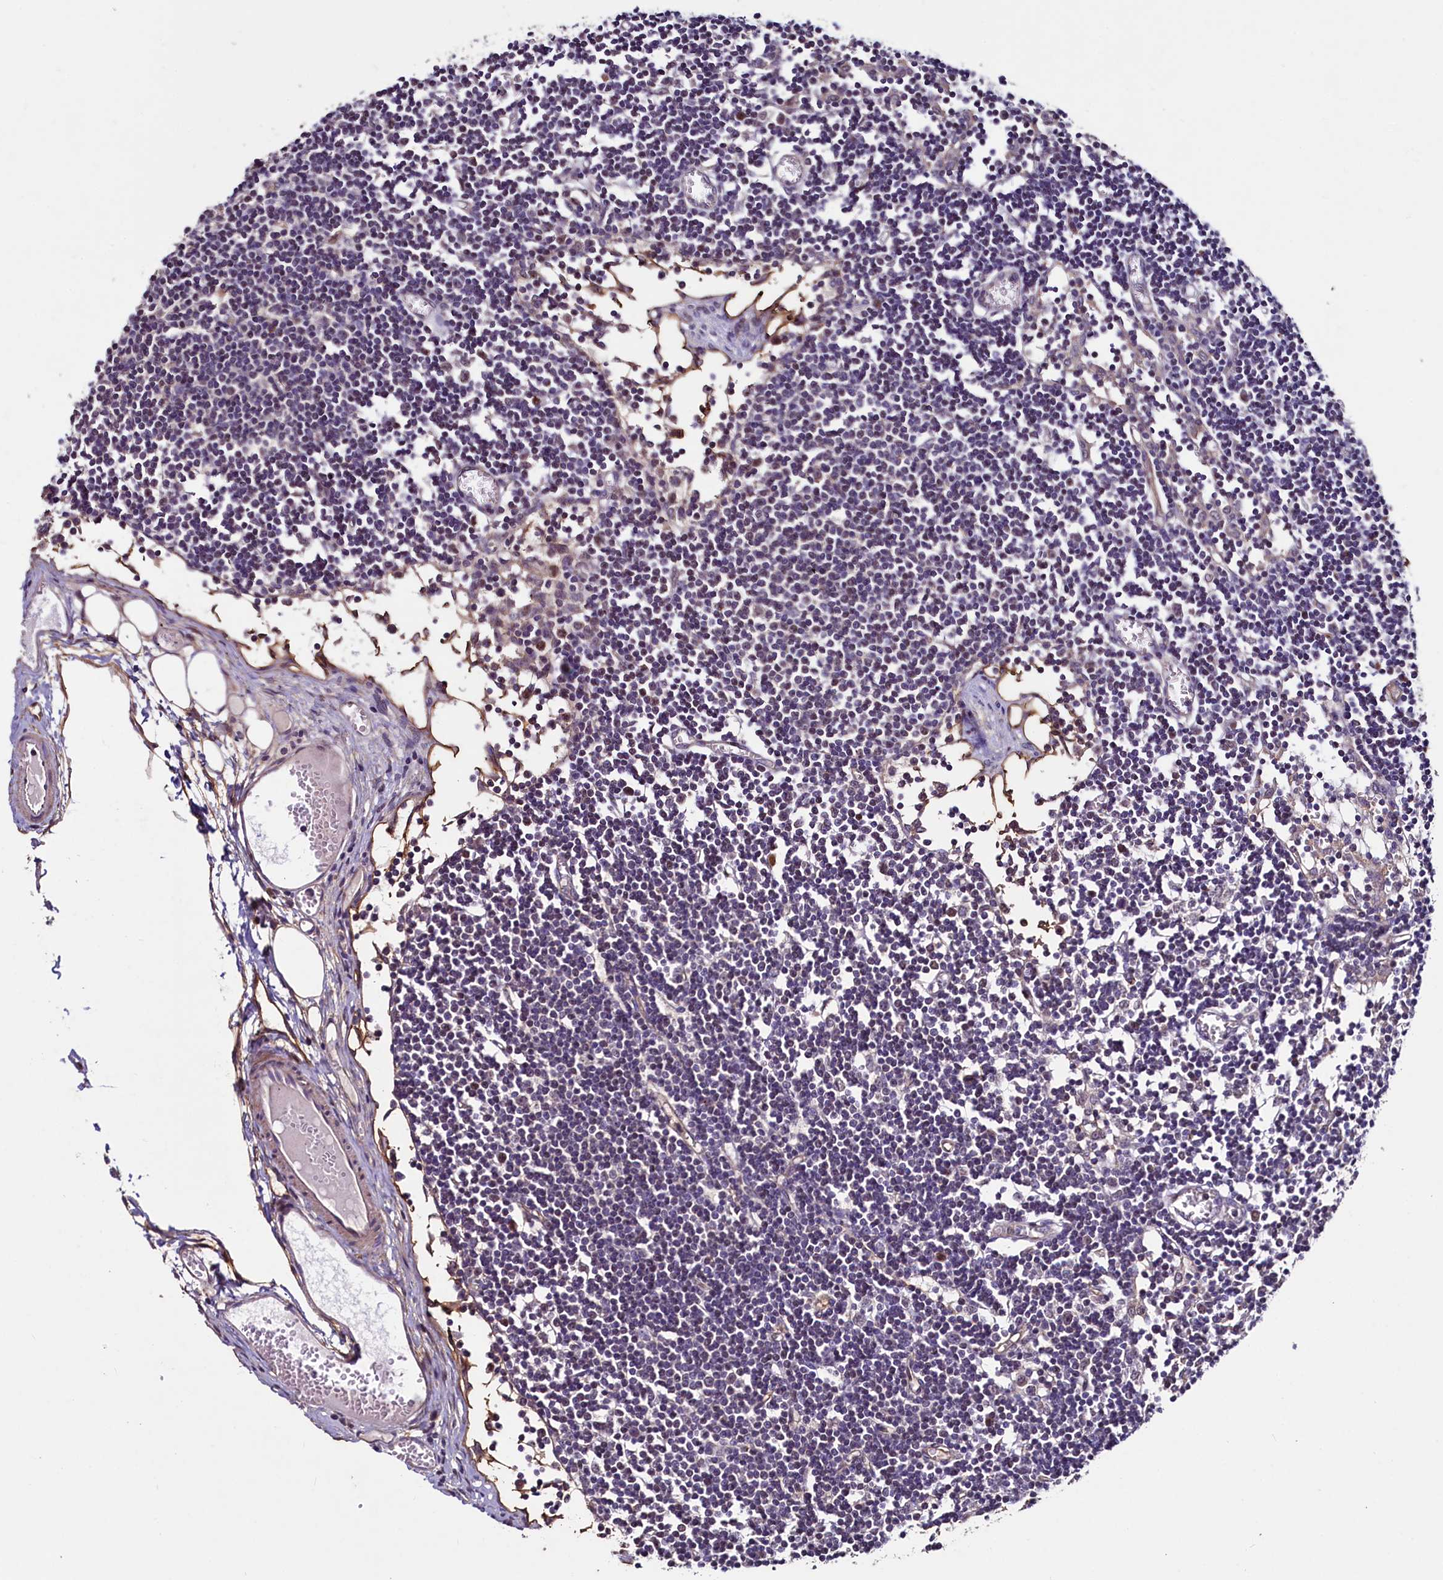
{"staining": {"intensity": "weak", "quantity": "<25%", "location": "cytoplasmic/membranous"}, "tissue": "lymph node", "cell_type": "Germinal center cells", "image_type": "normal", "snomed": [{"axis": "morphology", "description": "Normal tissue, NOS"}, {"axis": "topography", "description": "Lymph node"}], "caption": "Histopathology image shows no significant protein positivity in germinal center cells of normal lymph node. (Brightfield microscopy of DAB IHC at high magnification).", "gene": "PALM", "patient": {"sex": "female", "age": 11}}